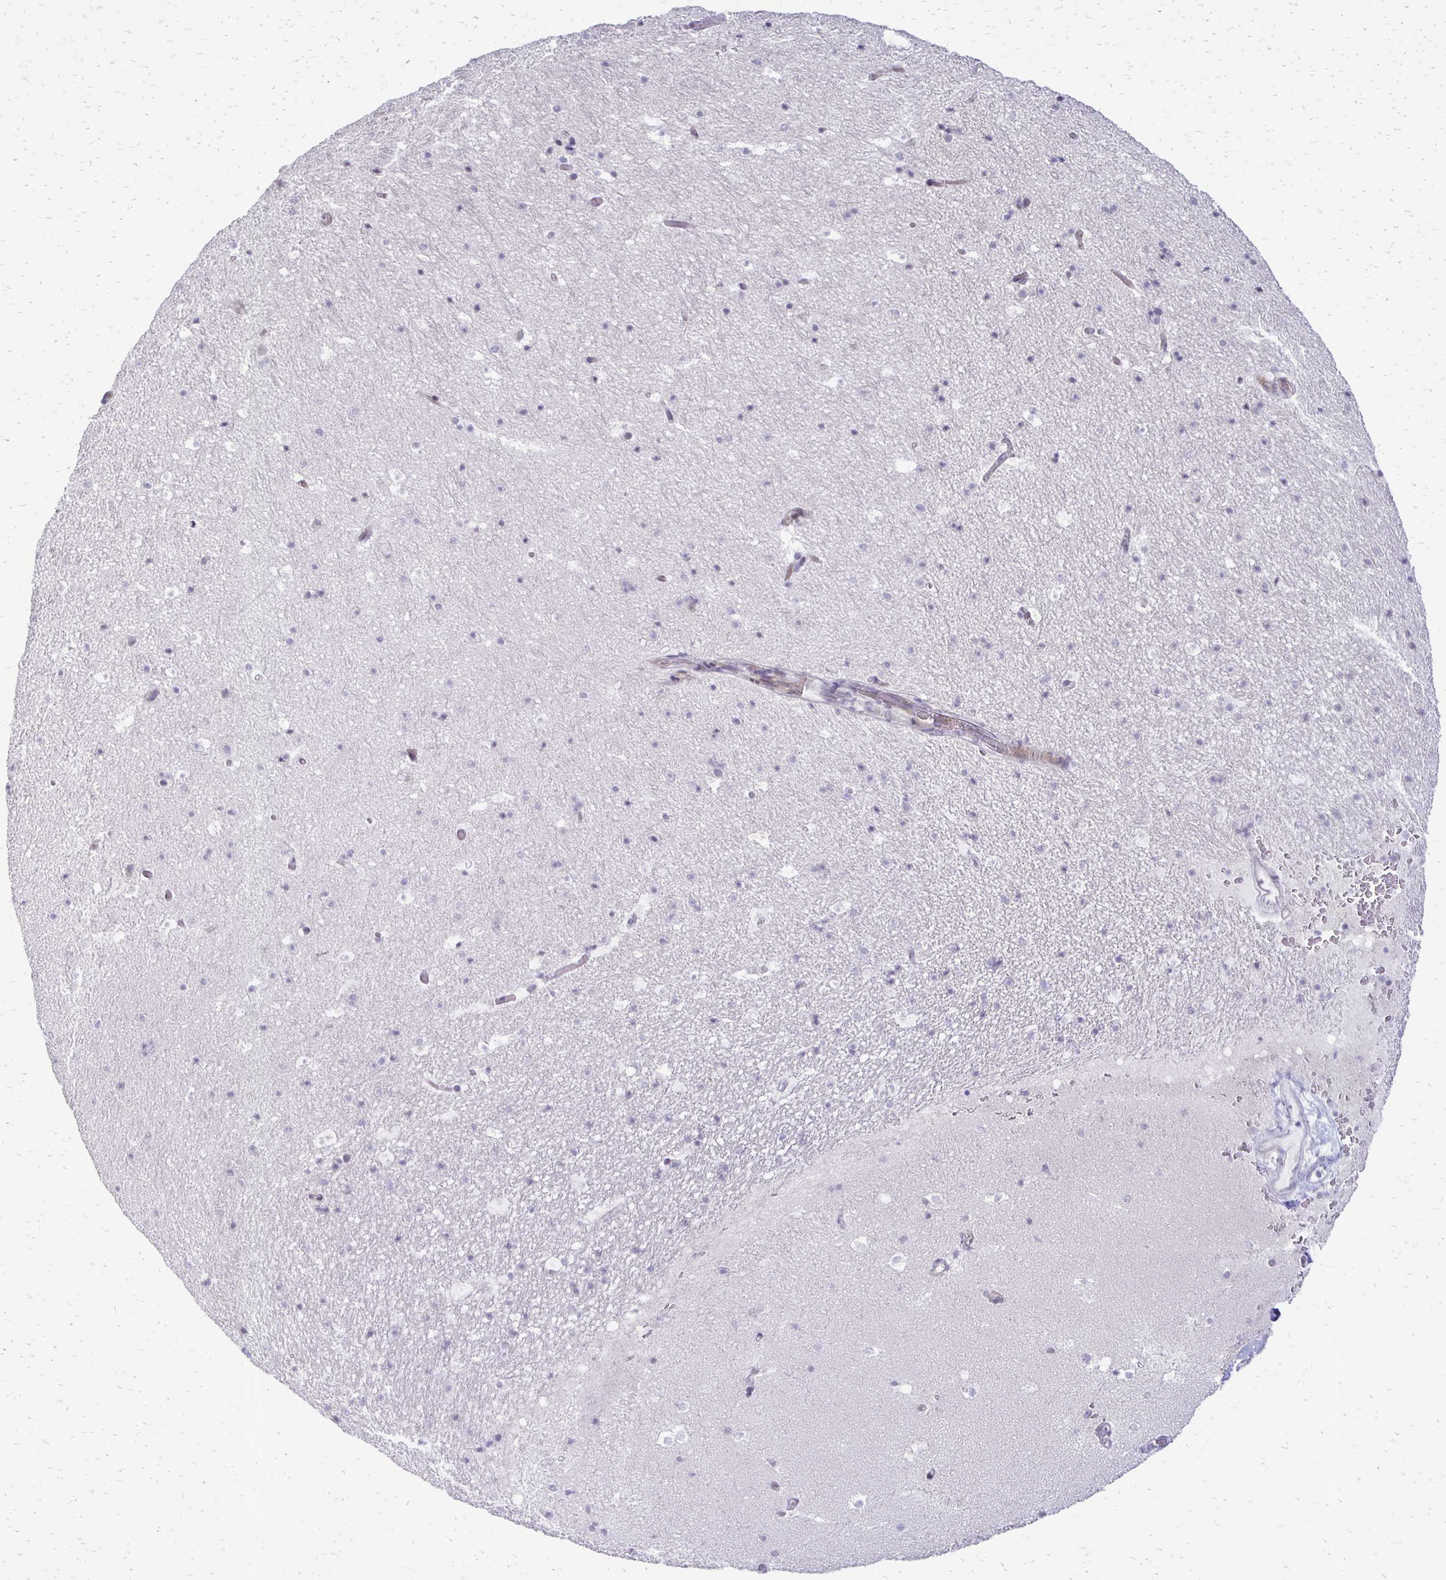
{"staining": {"intensity": "negative", "quantity": "none", "location": "none"}, "tissue": "hippocampus", "cell_type": "Glial cells", "image_type": "normal", "snomed": [{"axis": "morphology", "description": "Normal tissue, NOS"}, {"axis": "topography", "description": "Hippocampus"}], "caption": "This image is of unremarkable hippocampus stained with immunohistochemistry to label a protein in brown with the nuclei are counter-stained blue. There is no staining in glial cells.", "gene": "EPYC", "patient": {"sex": "male", "age": 26}}